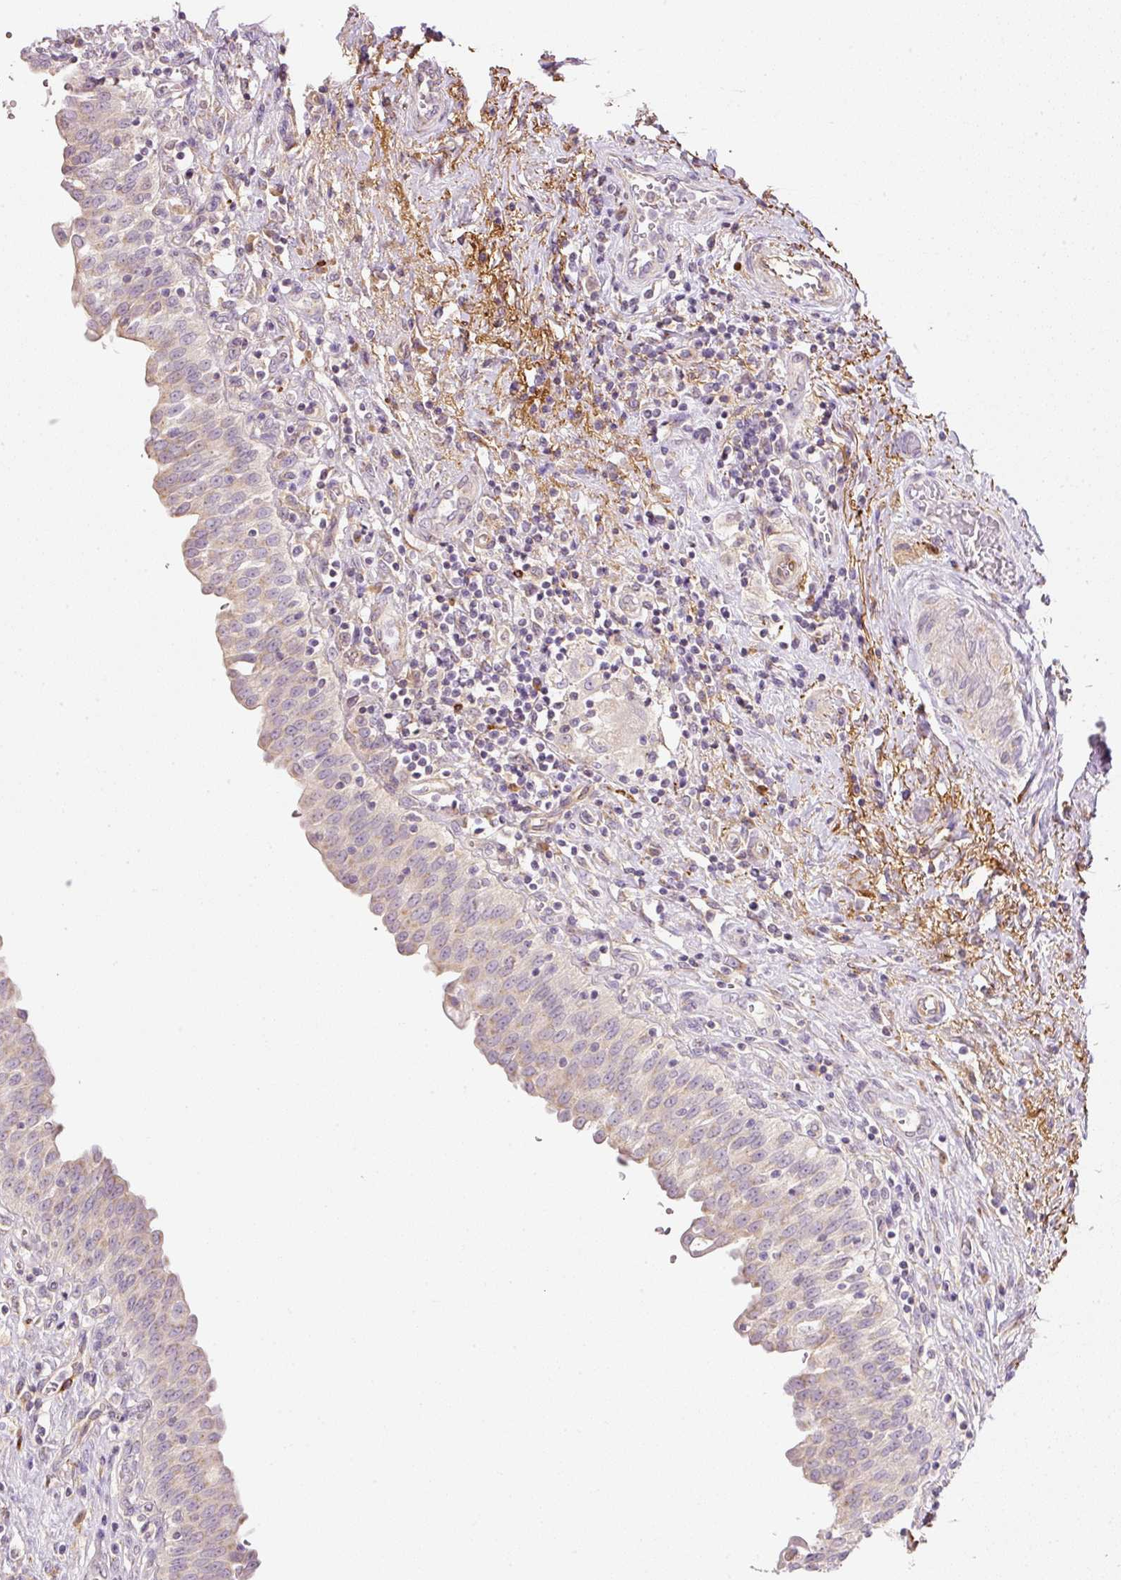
{"staining": {"intensity": "weak", "quantity": "25%-75%", "location": "cytoplasmic/membranous"}, "tissue": "urinary bladder", "cell_type": "Urothelial cells", "image_type": "normal", "snomed": [{"axis": "morphology", "description": "Normal tissue, NOS"}, {"axis": "topography", "description": "Urinary bladder"}], "caption": "Urothelial cells show low levels of weak cytoplasmic/membranous staining in about 25%-75% of cells in normal human urinary bladder. (Brightfield microscopy of DAB IHC at high magnification).", "gene": "RNF167", "patient": {"sex": "male", "age": 71}}